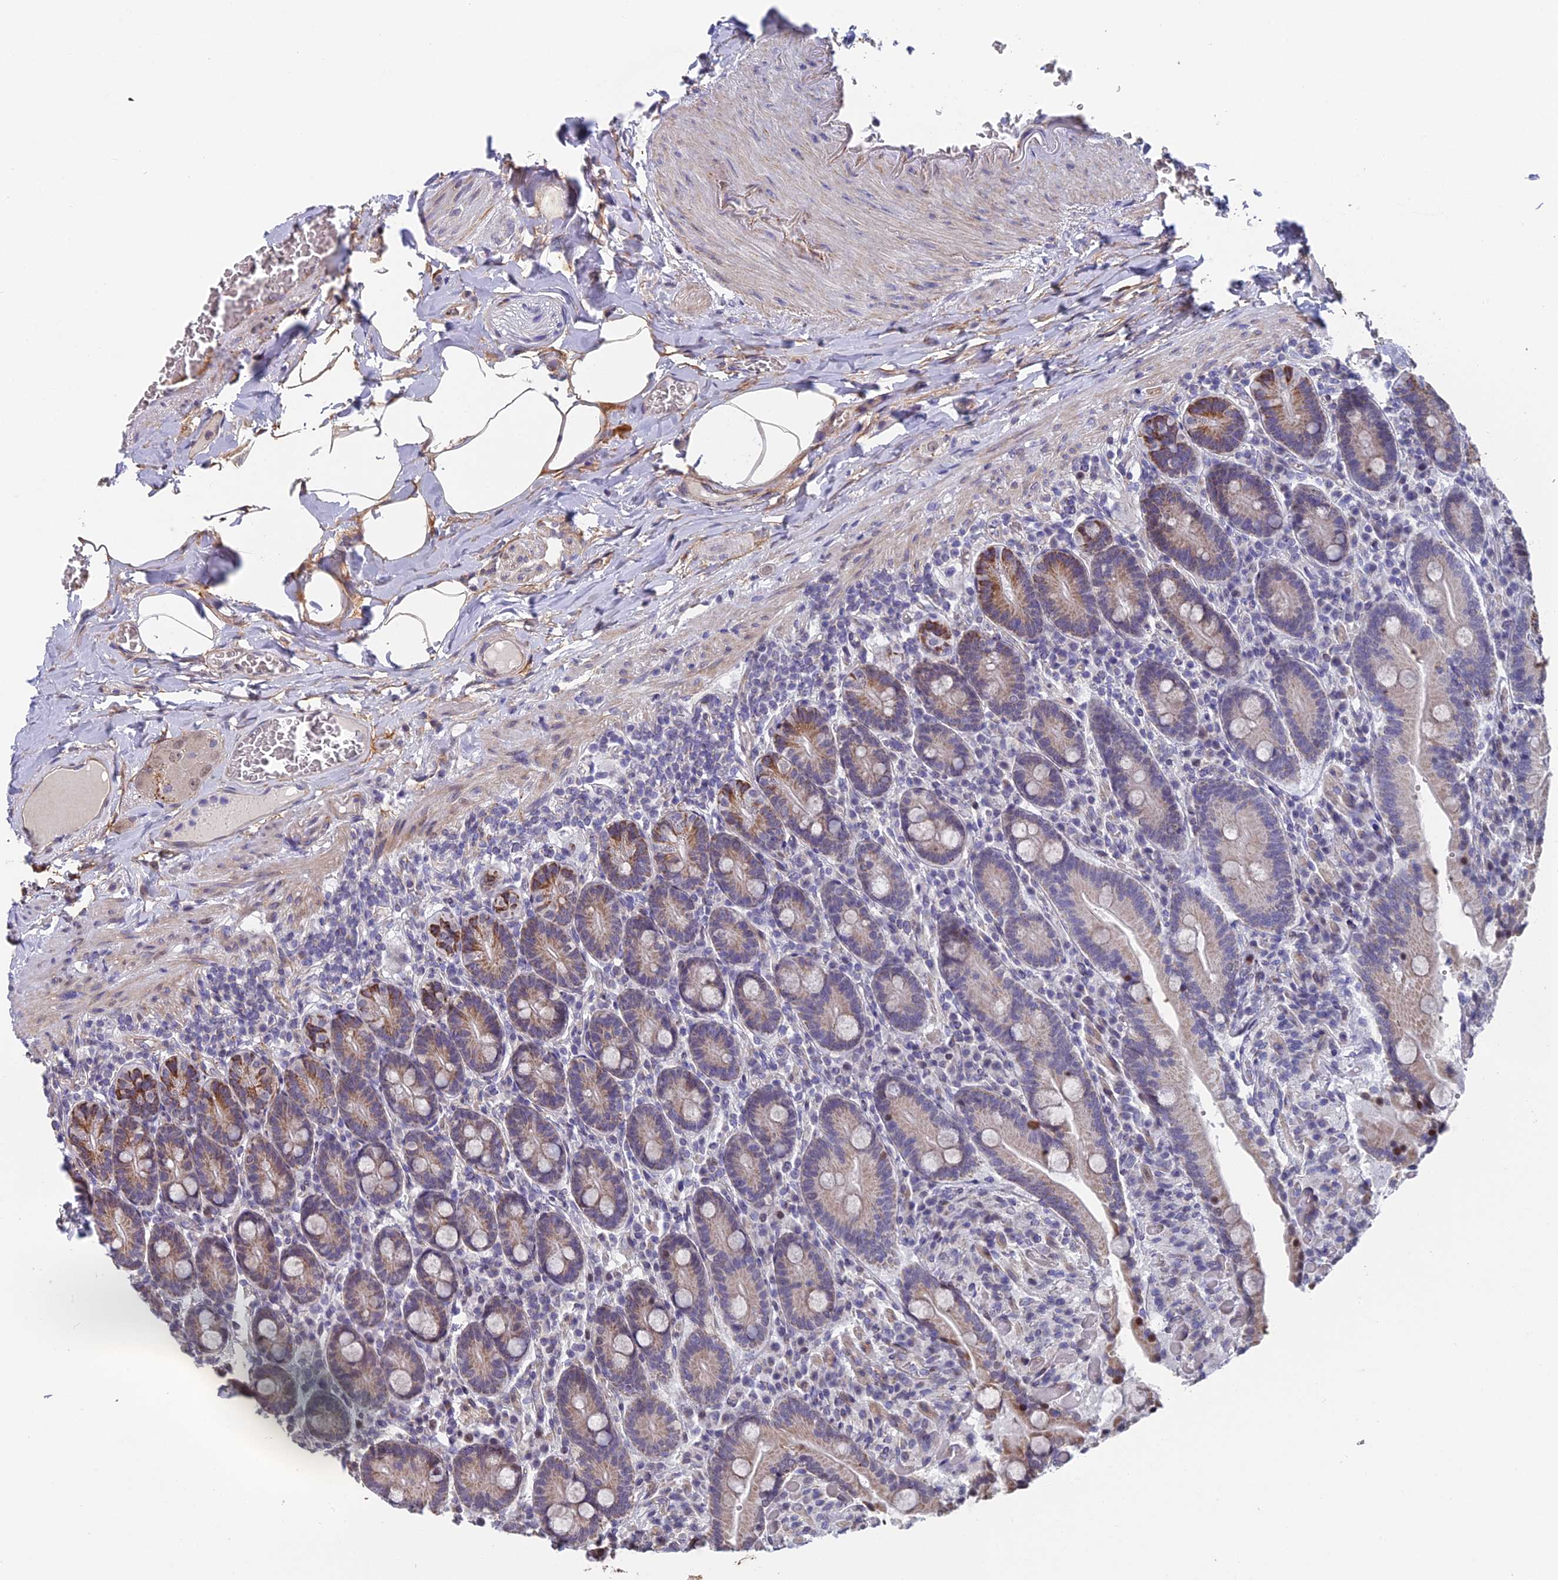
{"staining": {"intensity": "moderate", "quantity": "25%-75%", "location": "cytoplasmic/membranous,nuclear"}, "tissue": "duodenum", "cell_type": "Glandular cells", "image_type": "normal", "snomed": [{"axis": "morphology", "description": "Normal tissue, NOS"}, {"axis": "topography", "description": "Duodenum"}], "caption": "Protein expression by immunohistochemistry (IHC) exhibits moderate cytoplasmic/membranous,nuclear staining in approximately 25%-75% of glandular cells in unremarkable duodenum. The staining was performed using DAB (3,3'-diaminobenzidine), with brown indicating positive protein expression. Nuclei are stained blue with hematoxylin.", "gene": "XKR9", "patient": {"sex": "female", "age": 62}}